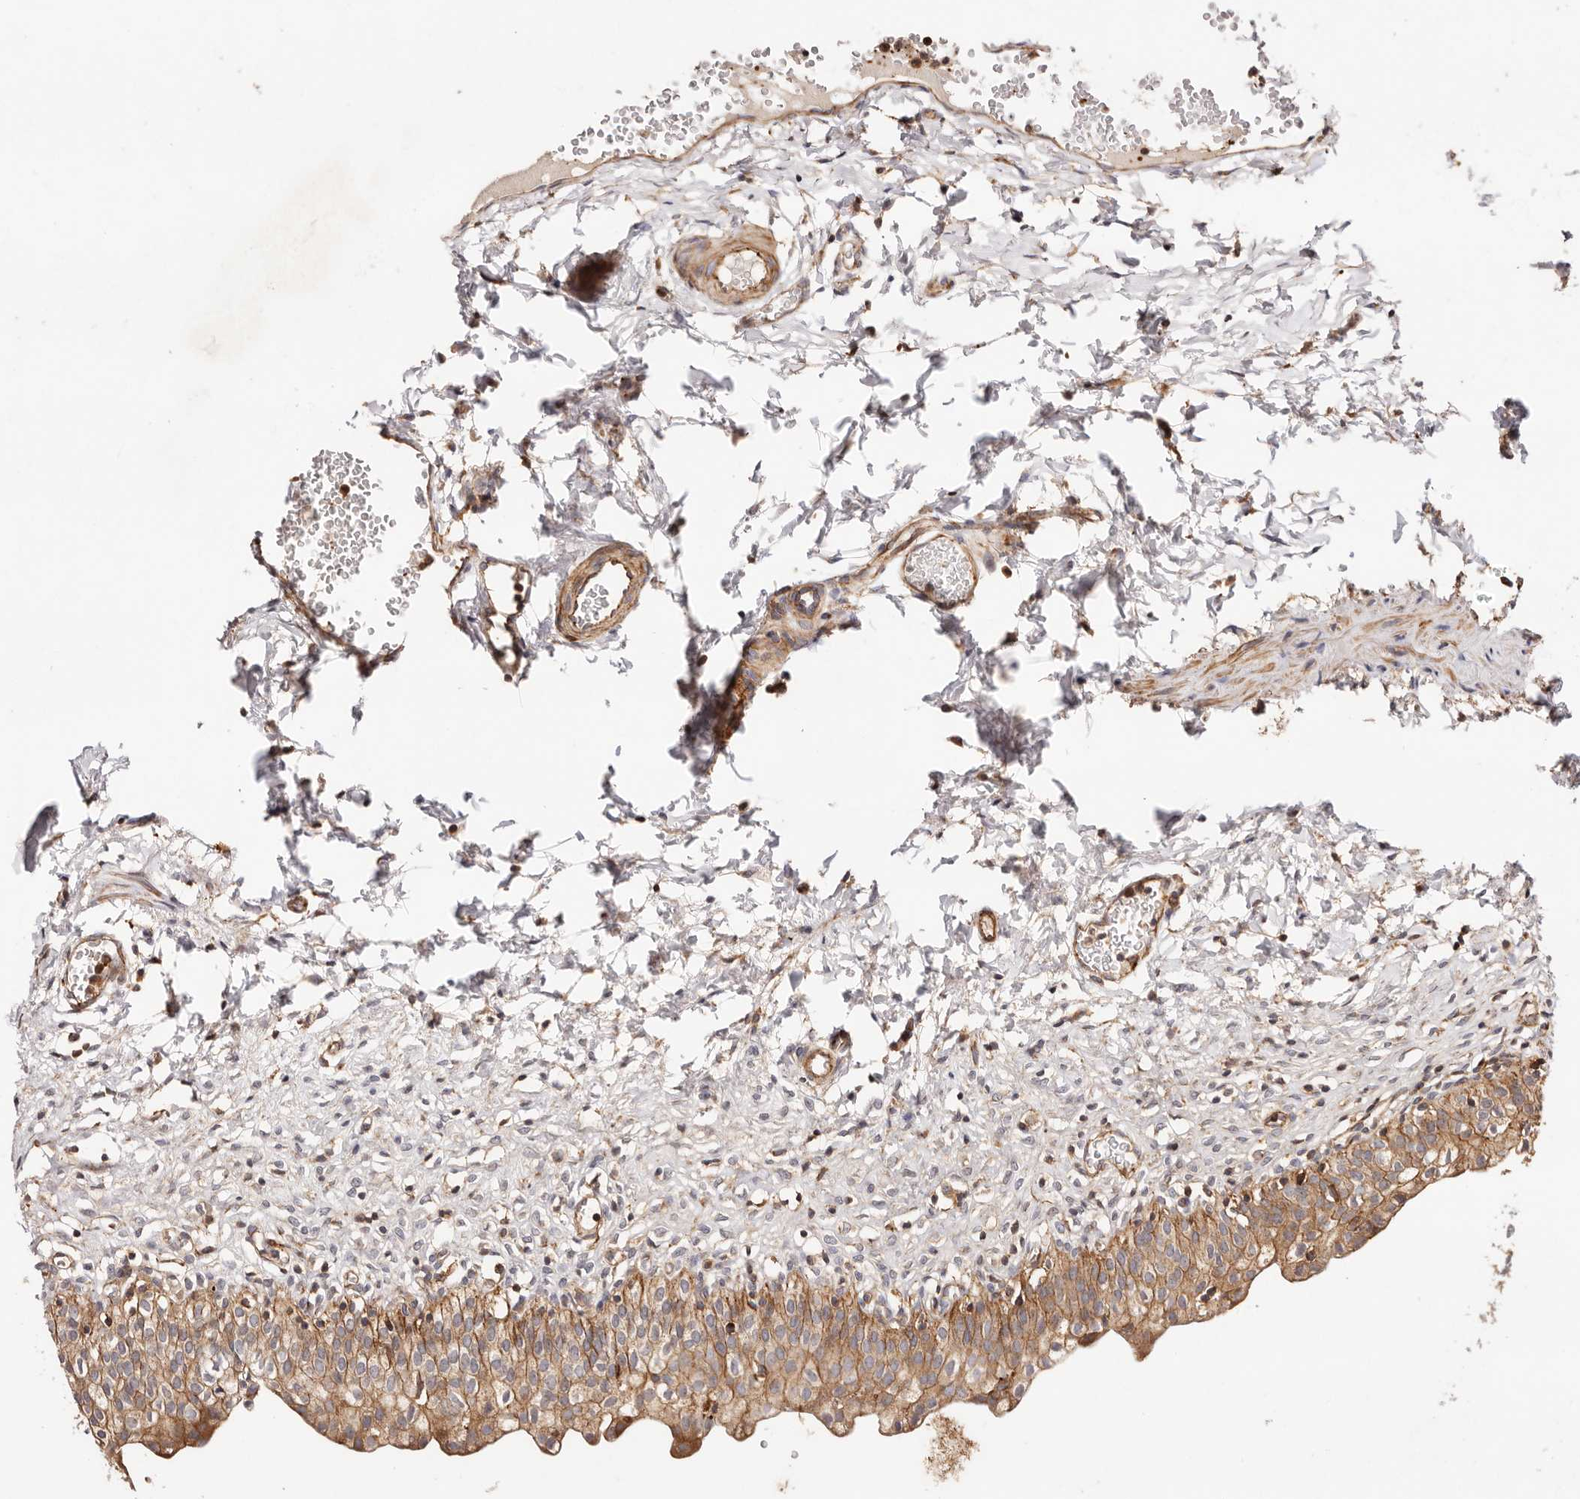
{"staining": {"intensity": "moderate", "quantity": ">75%", "location": "cytoplasmic/membranous"}, "tissue": "urinary bladder", "cell_type": "Urothelial cells", "image_type": "normal", "snomed": [{"axis": "morphology", "description": "Normal tissue, NOS"}, {"axis": "topography", "description": "Urinary bladder"}], "caption": "Immunohistochemical staining of unremarkable urinary bladder shows >75% levels of moderate cytoplasmic/membranous protein expression in about >75% of urothelial cells.", "gene": "PTPN22", "patient": {"sex": "male", "age": 55}}